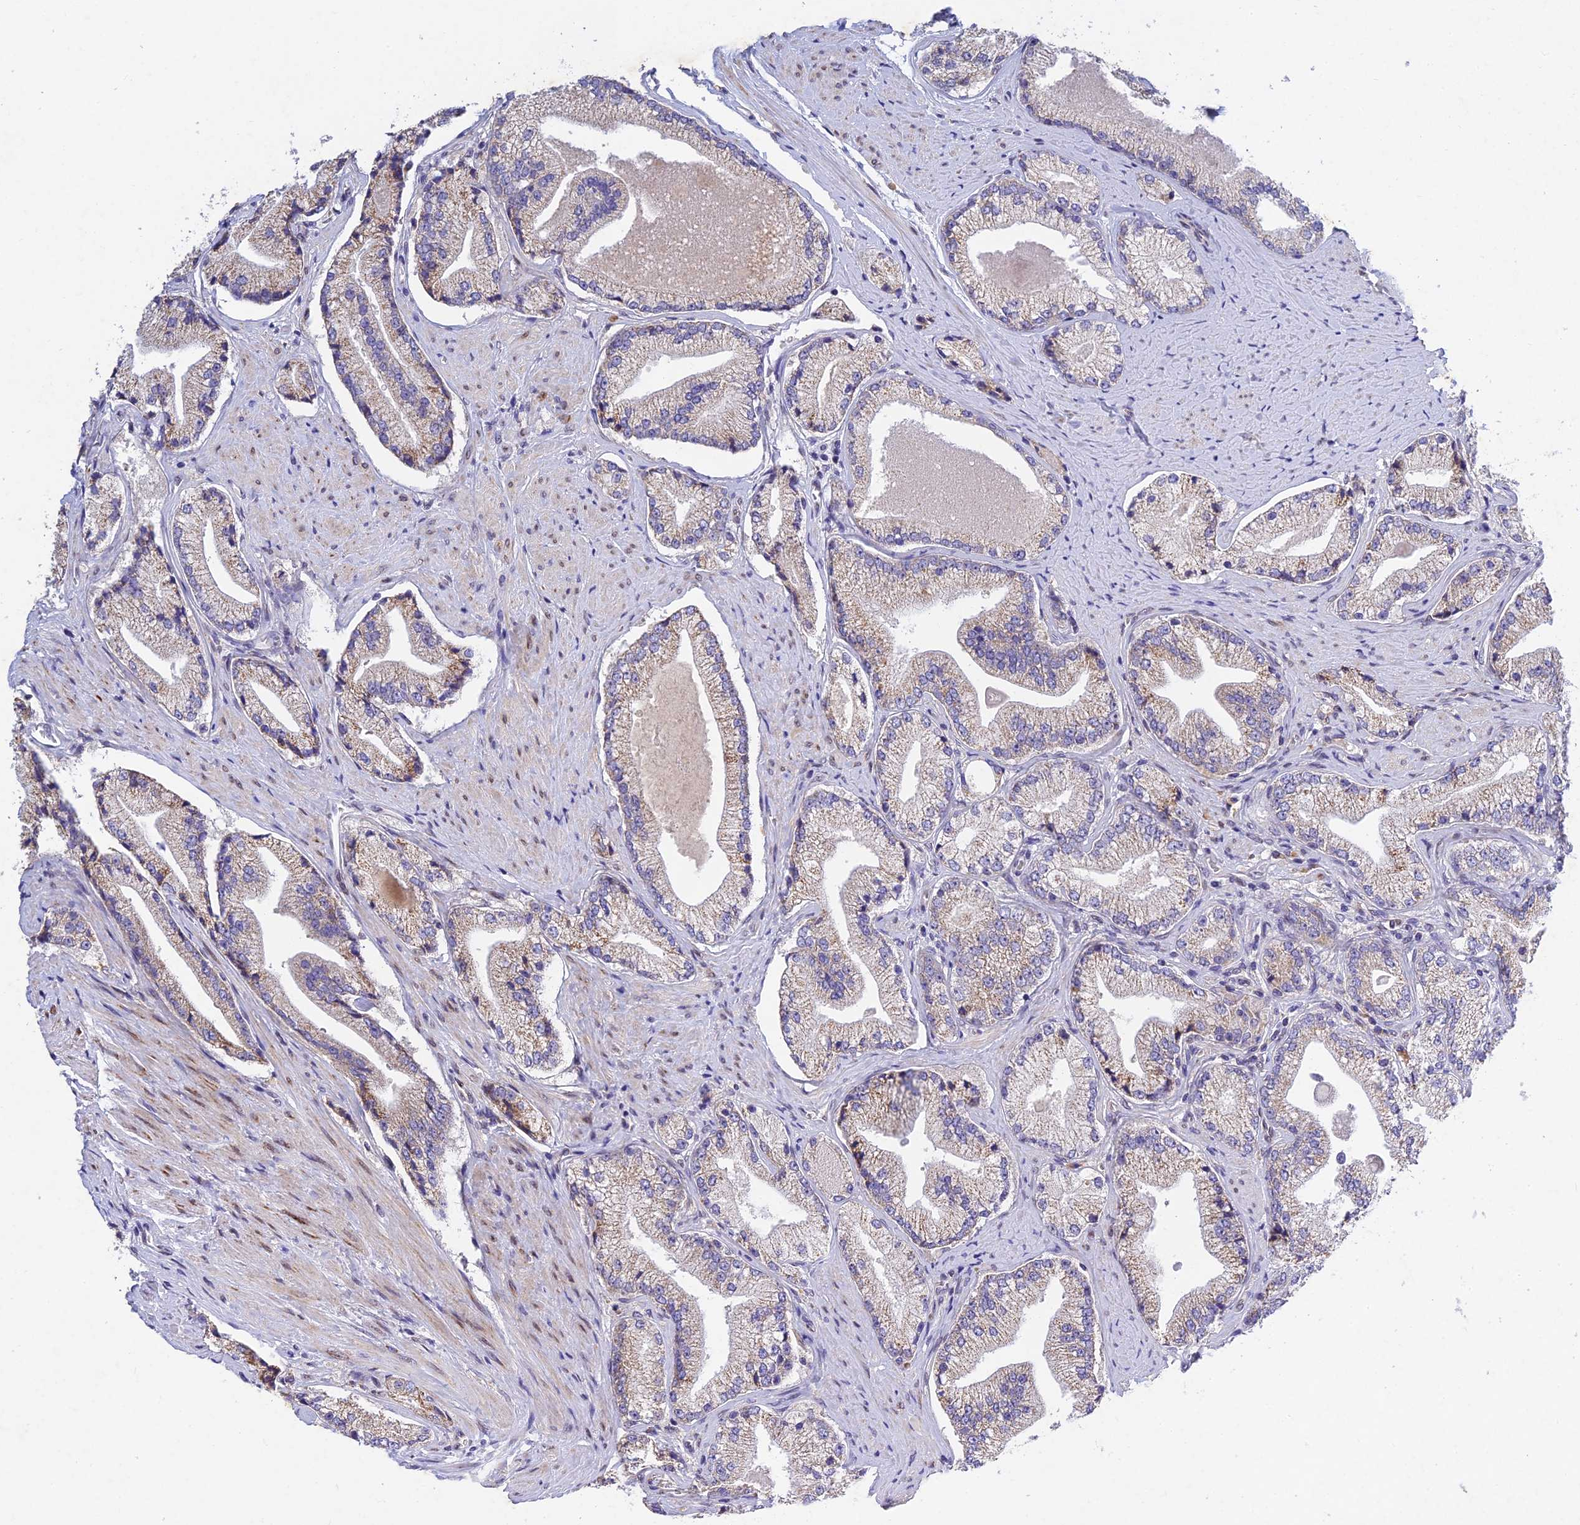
{"staining": {"intensity": "weak", "quantity": "25%-75%", "location": "cytoplasmic/membranous"}, "tissue": "prostate cancer", "cell_type": "Tumor cells", "image_type": "cancer", "snomed": [{"axis": "morphology", "description": "Adenocarcinoma, High grade"}, {"axis": "topography", "description": "Prostate"}], "caption": "Protein analysis of high-grade adenocarcinoma (prostate) tissue exhibits weak cytoplasmic/membranous positivity in approximately 25%-75% of tumor cells.", "gene": "MGAT2", "patient": {"sex": "male", "age": 67}}